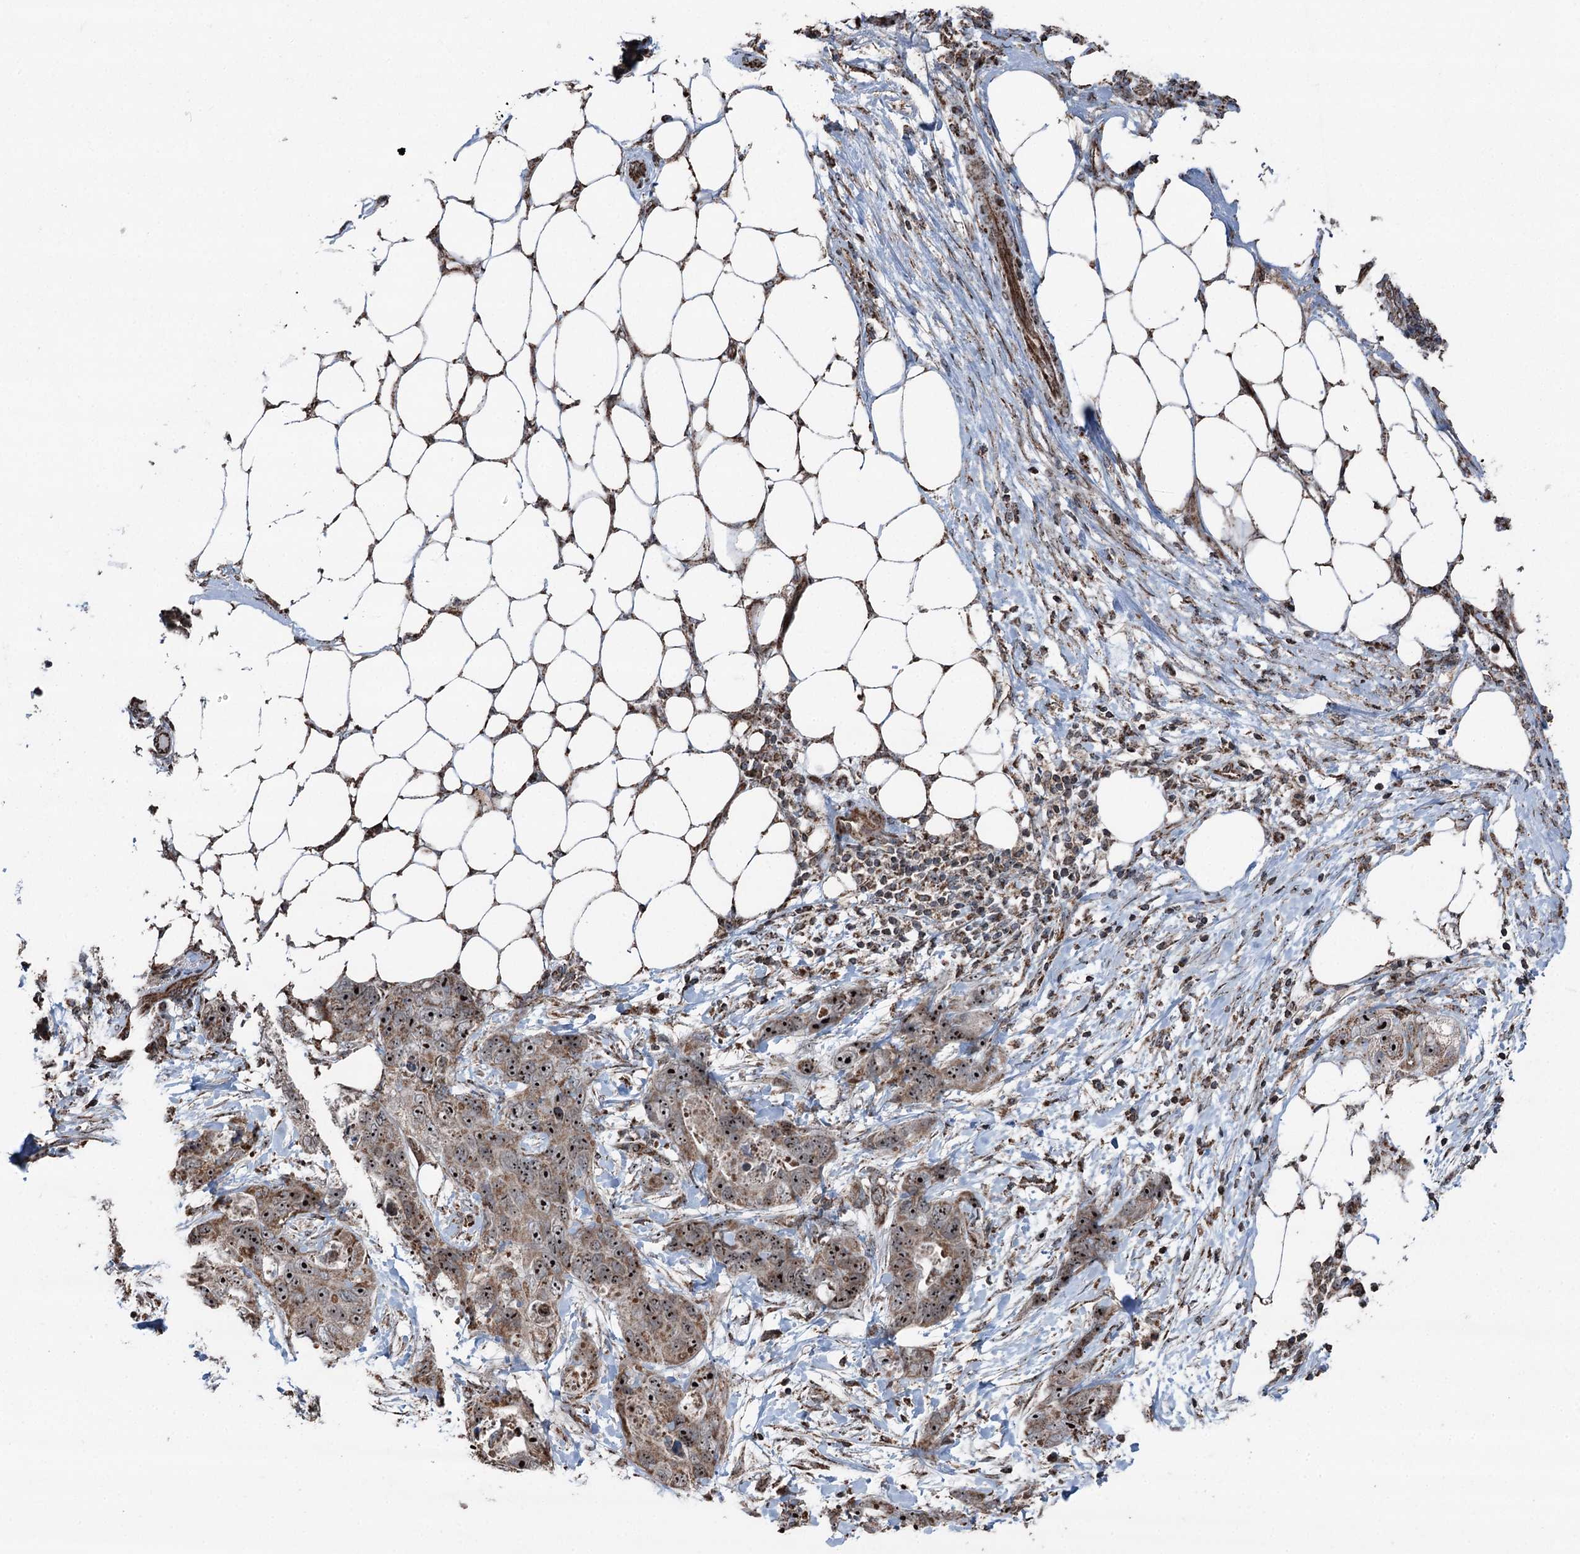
{"staining": {"intensity": "strong", "quantity": ">75%", "location": "cytoplasmic/membranous,nuclear"}, "tissue": "stomach cancer", "cell_type": "Tumor cells", "image_type": "cancer", "snomed": [{"axis": "morphology", "description": "Adenocarcinoma, NOS"}, {"axis": "topography", "description": "Stomach"}], "caption": "Immunohistochemical staining of human stomach cancer (adenocarcinoma) demonstrates strong cytoplasmic/membranous and nuclear protein expression in approximately >75% of tumor cells.", "gene": "STEEP1", "patient": {"sex": "female", "age": 89}}